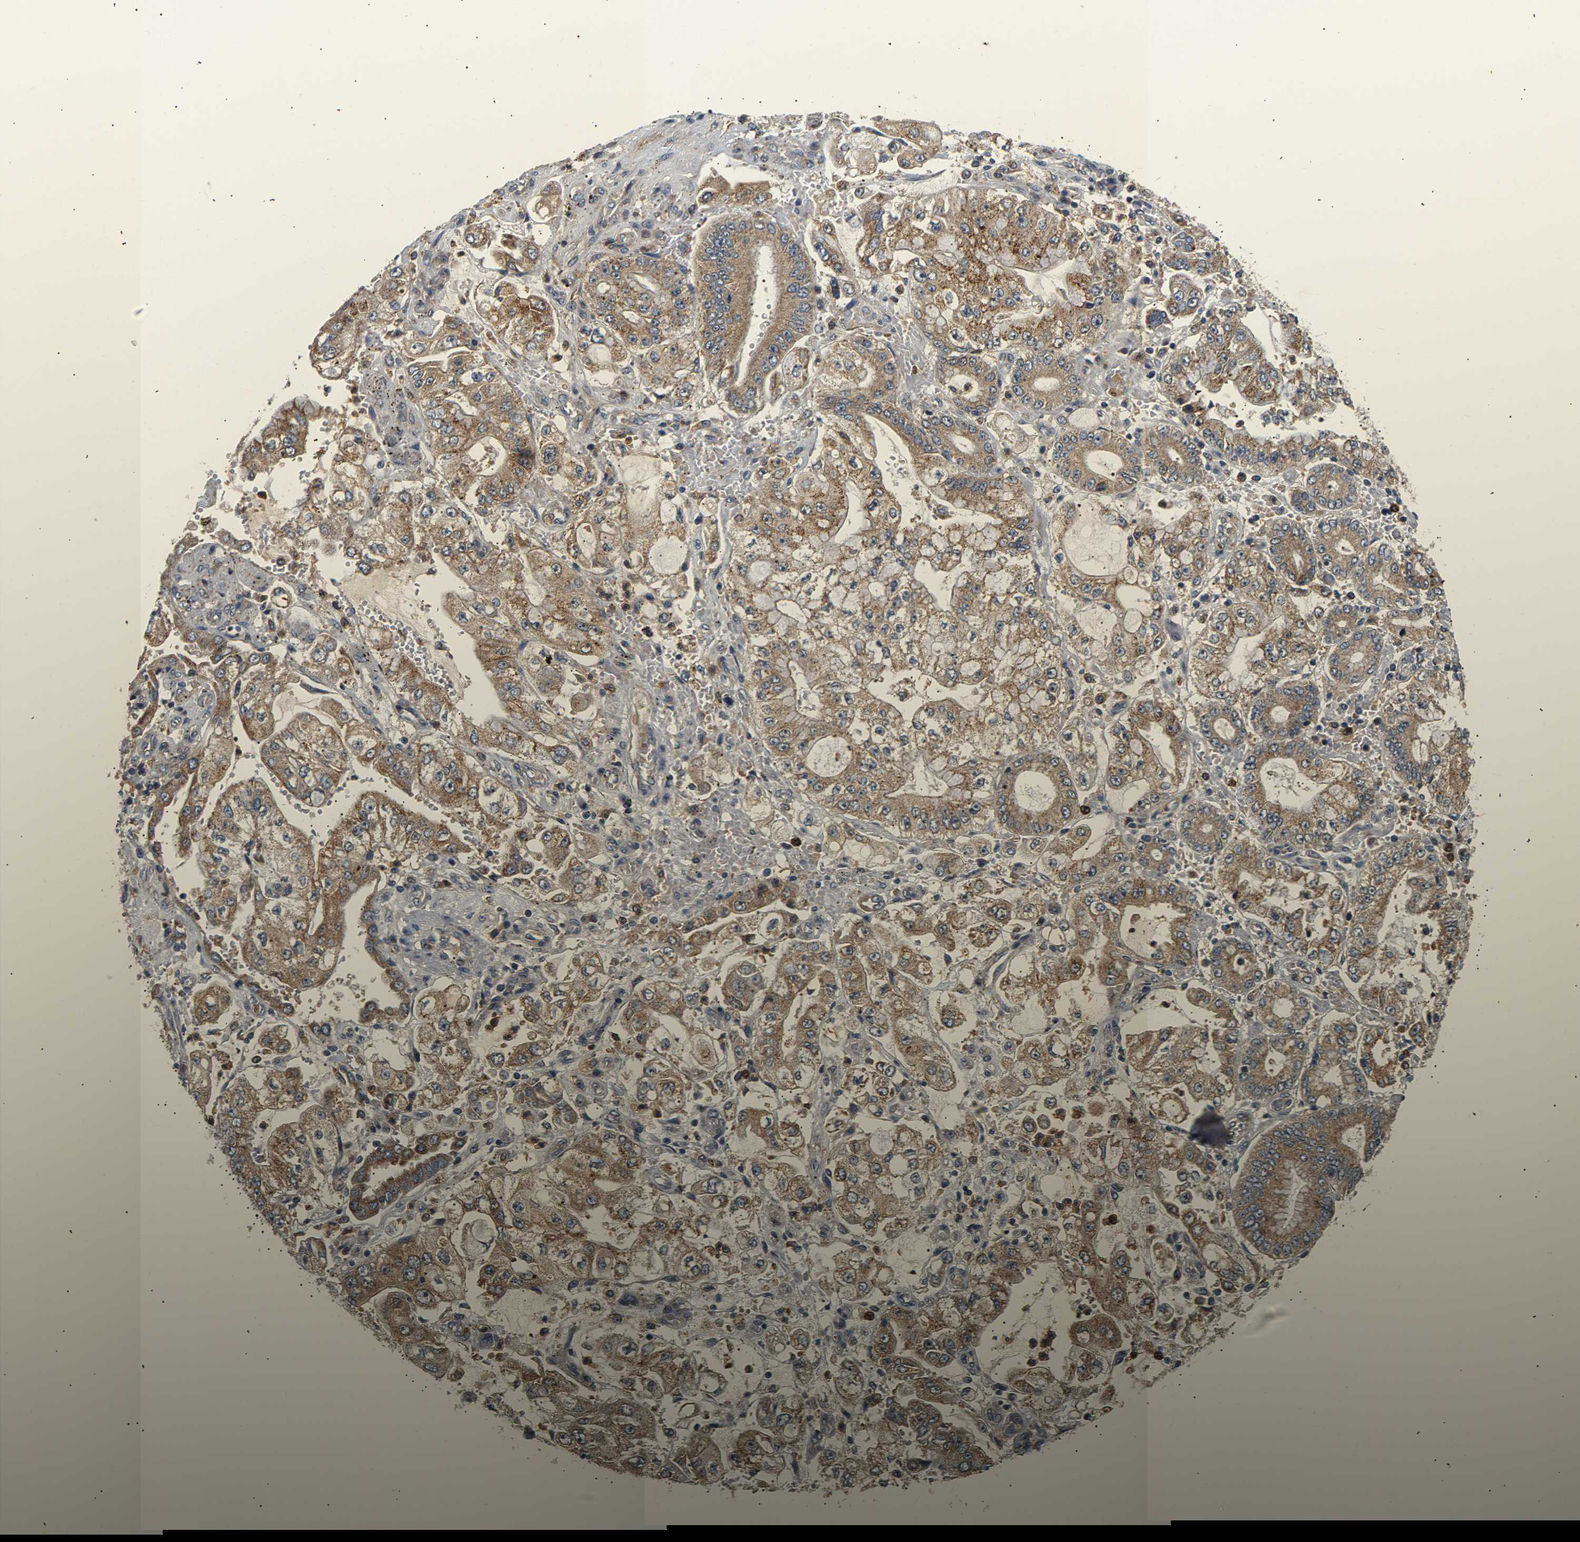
{"staining": {"intensity": "moderate", "quantity": ">75%", "location": "cytoplasmic/membranous"}, "tissue": "stomach cancer", "cell_type": "Tumor cells", "image_type": "cancer", "snomed": [{"axis": "morphology", "description": "Adenocarcinoma, NOS"}, {"axis": "topography", "description": "Stomach"}], "caption": "Protein staining of stomach cancer tissue shows moderate cytoplasmic/membranous staining in approximately >75% of tumor cells.", "gene": "PPID", "patient": {"sex": "male", "age": 76}}